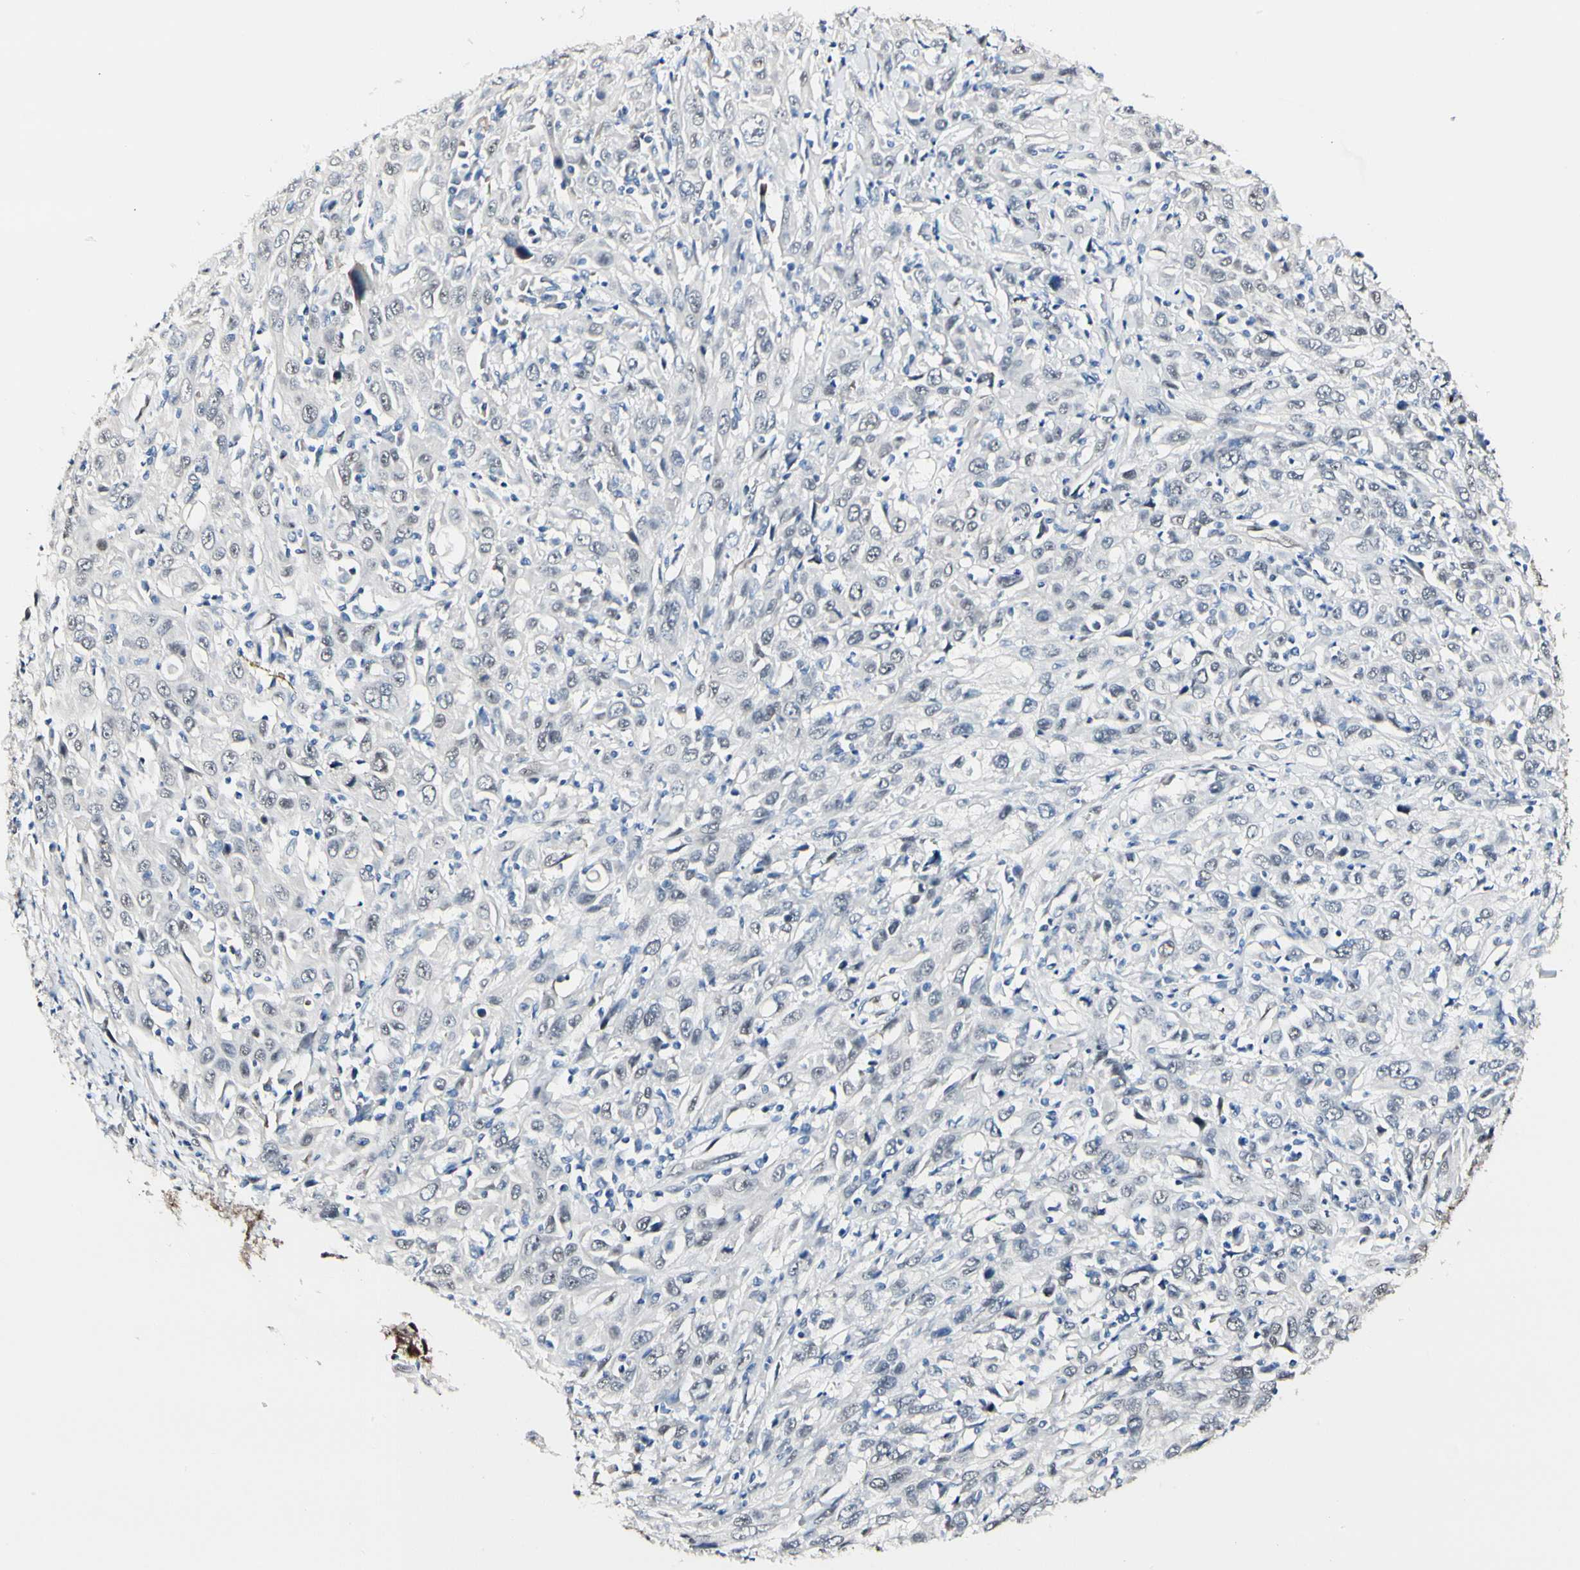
{"staining": {"intensity": "weak", "quantity": "<25%", "location": "nuclear"}, "tissue": "cervical cancer", "cell_type": "Tumor cells", "image_type": "cancer", "snomed": [{"axis": "morphology", "description": "Squamous cell carcinoma, NOS"}, {"axis": "topography", "description": "Cervix"}], "caption": "DAB immunohistochemical staining of human cervical cancer (squamous cell carcinoma) reveals no significant positivity in tumor cells.", "gene": "NFIA", "patient": {"sex": "female", "age": 46}}